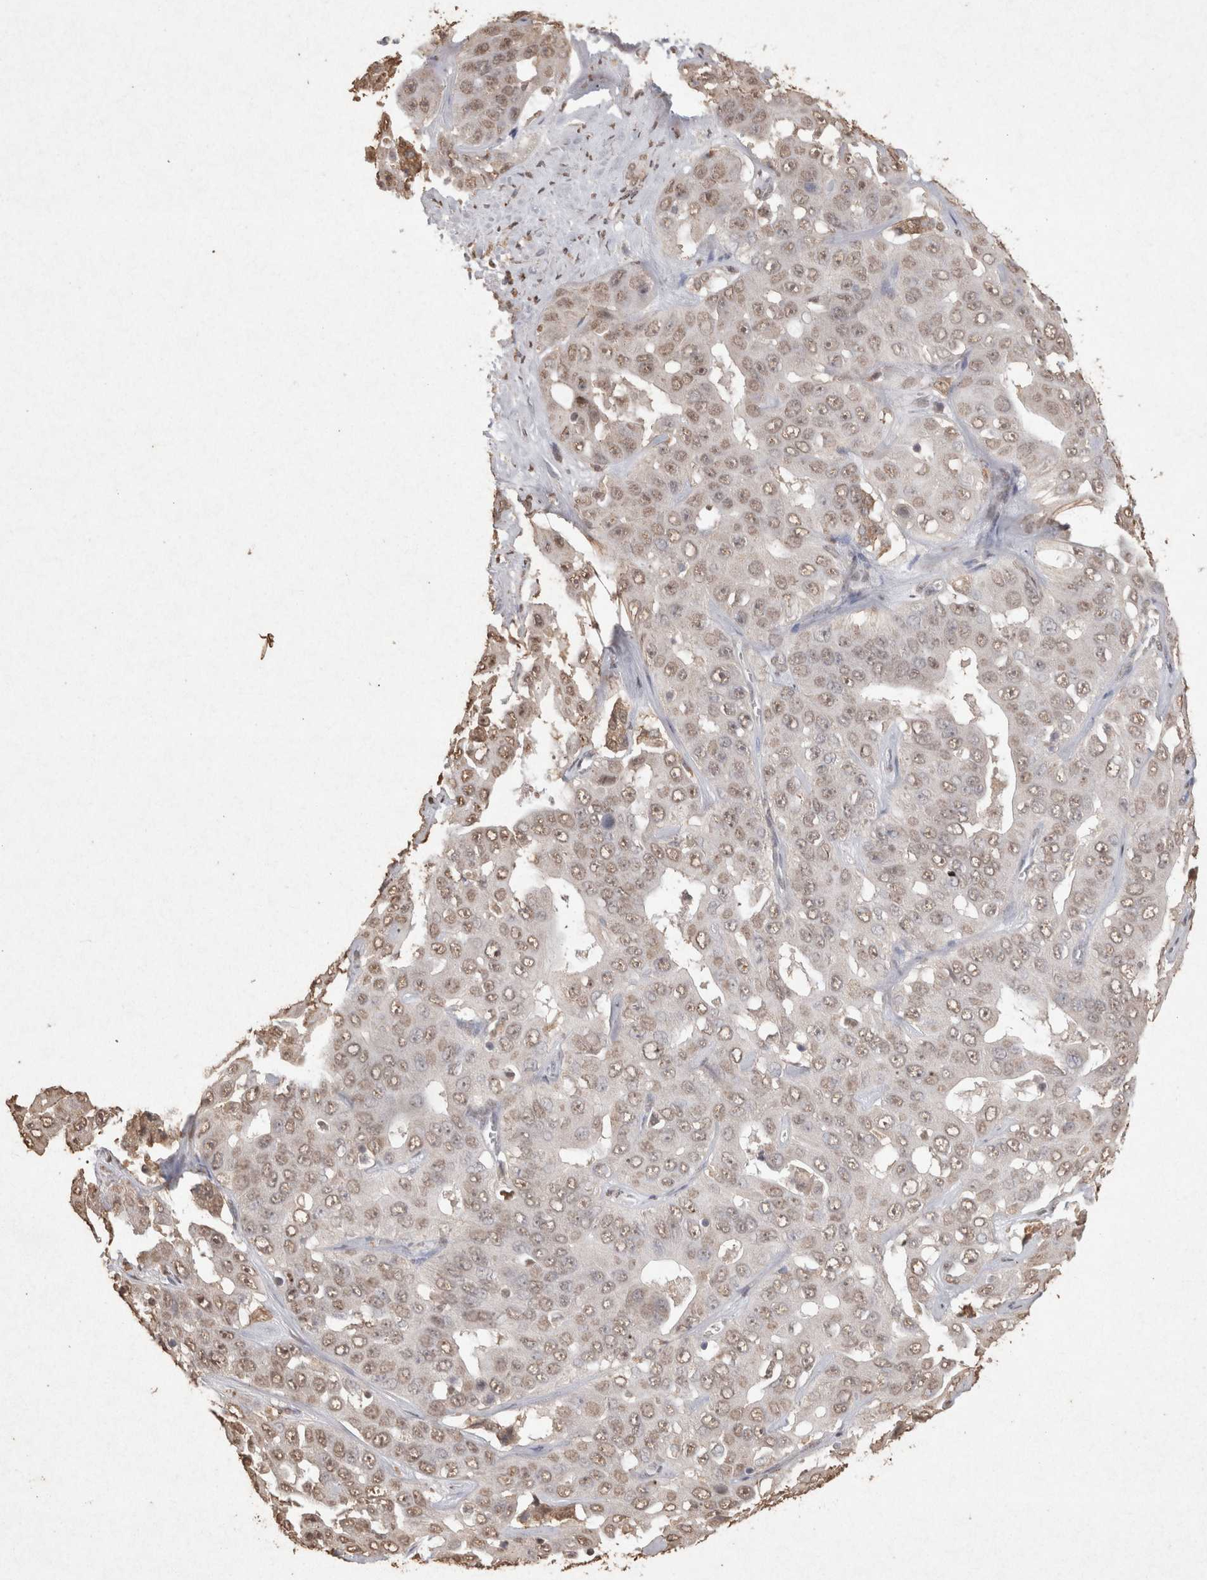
{"staining": {"intensity": "weak", "quantity": ">75%", "location": "nuclear"}, "tissue": "liver cancer", "cell_type": "Tumor cells", "image_type": "cancer", "snomed": [{"axis": "morphology", "description": "Cholangiocarcinoma"}, {"axis": "topography", "description": "Liver"}], "caption": "Immunohistochemical staining of liver cancer demonstrates weak nuclear protein expression in approximately >75% of tumor cells.", "gene": "MLX", "patient": {"sex": "female", "age": 52}}